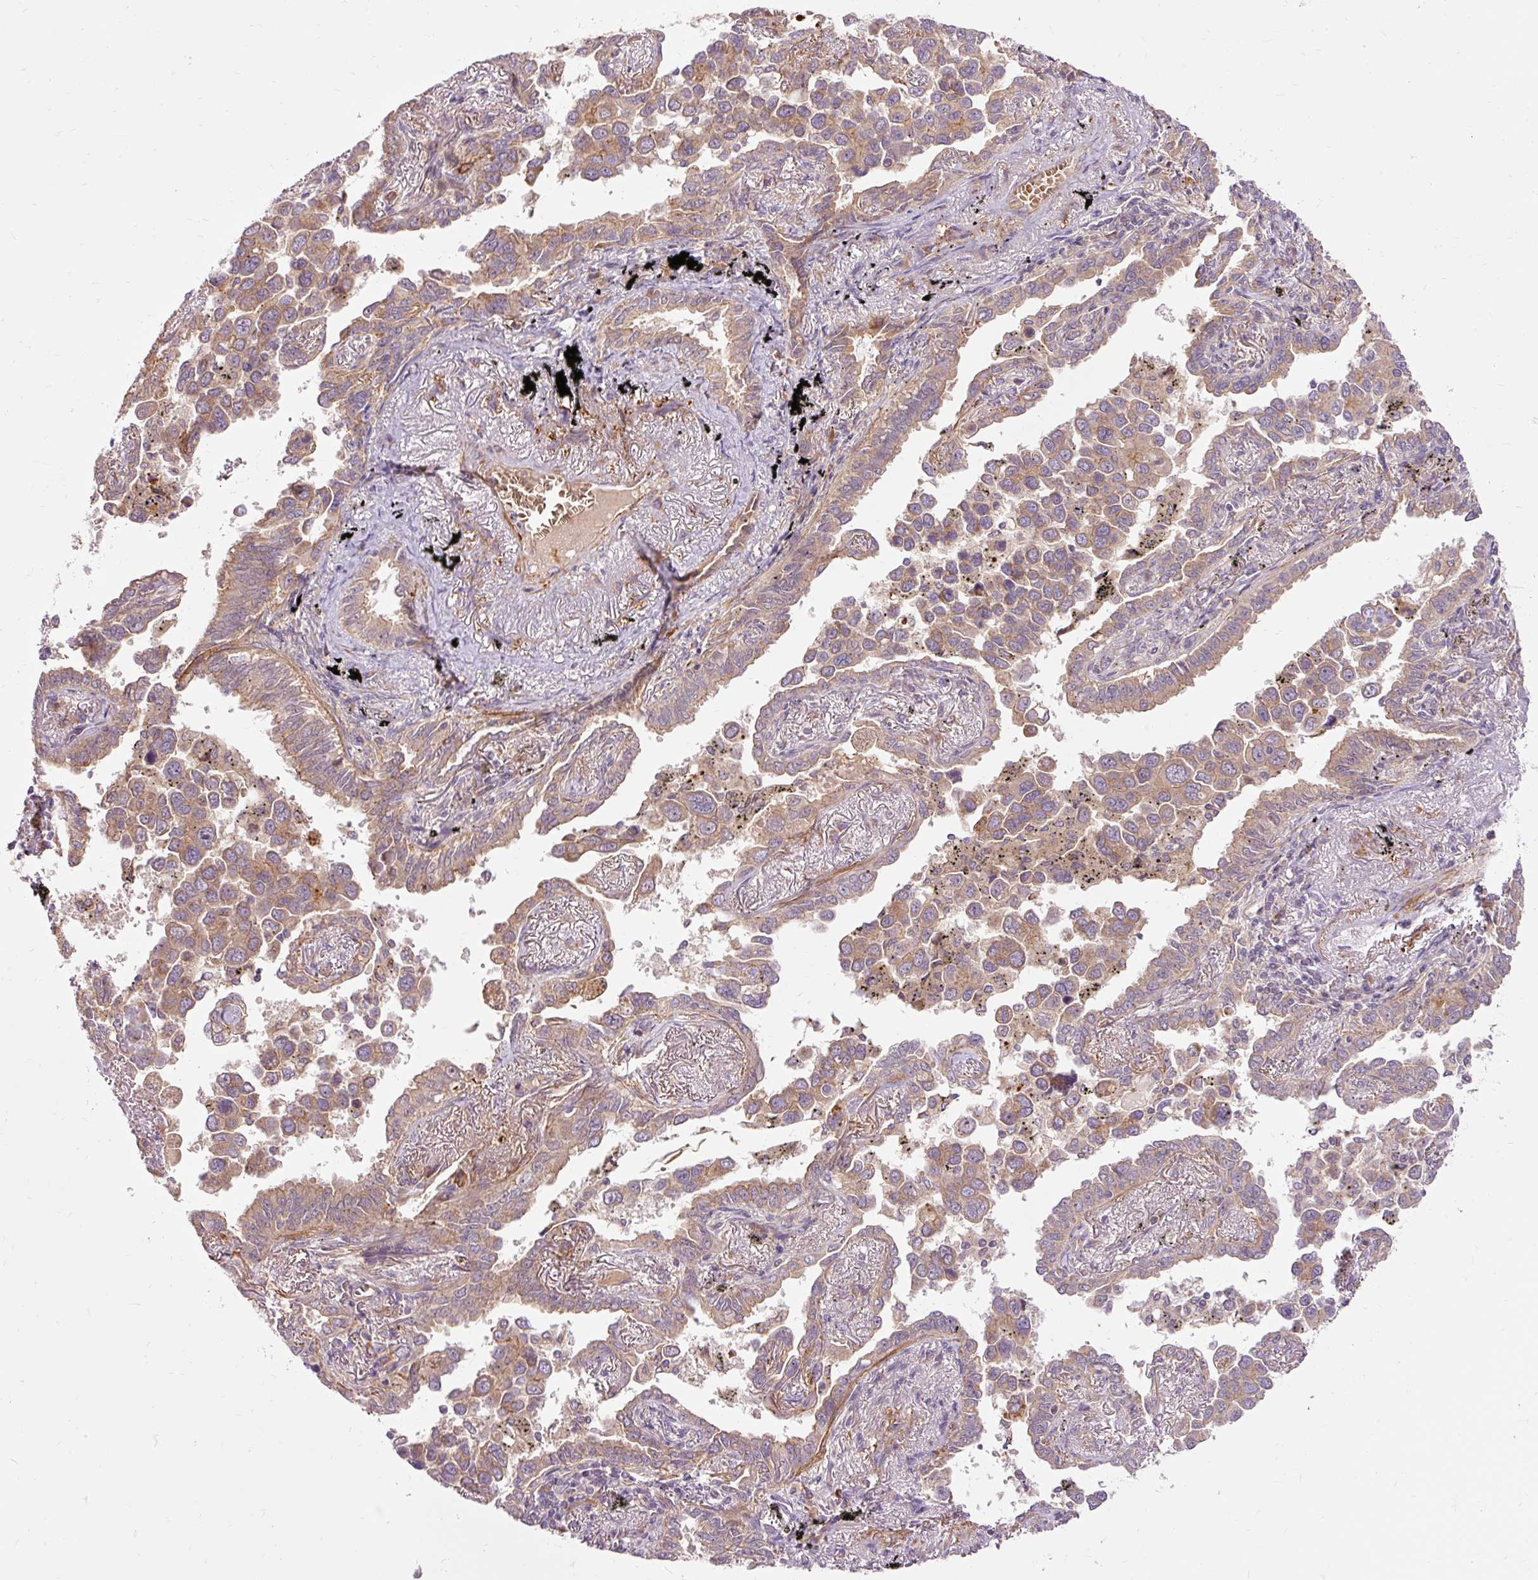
{"staining": {"intensity": "weak", "quantity": ">75%", "location": "cytoplasmic/membranous"}, "tissue": "lung cancer", "cell_type": "Tumor cells", "image_type": "cancer", "snomed": [{"axis": "morphology", "description": "Adenocarcinoma, NOS"}, {"axis": "topography", "description": "Lung"}], "caption": "Human adenocarcinoma (lung) stained for a protein (brown) reveals weak cytoplasmic/membranous positive expression in about >75% of tumor cells.", "gene": "RIPOR3", "patient": {"sex": "male", "age": 67}}